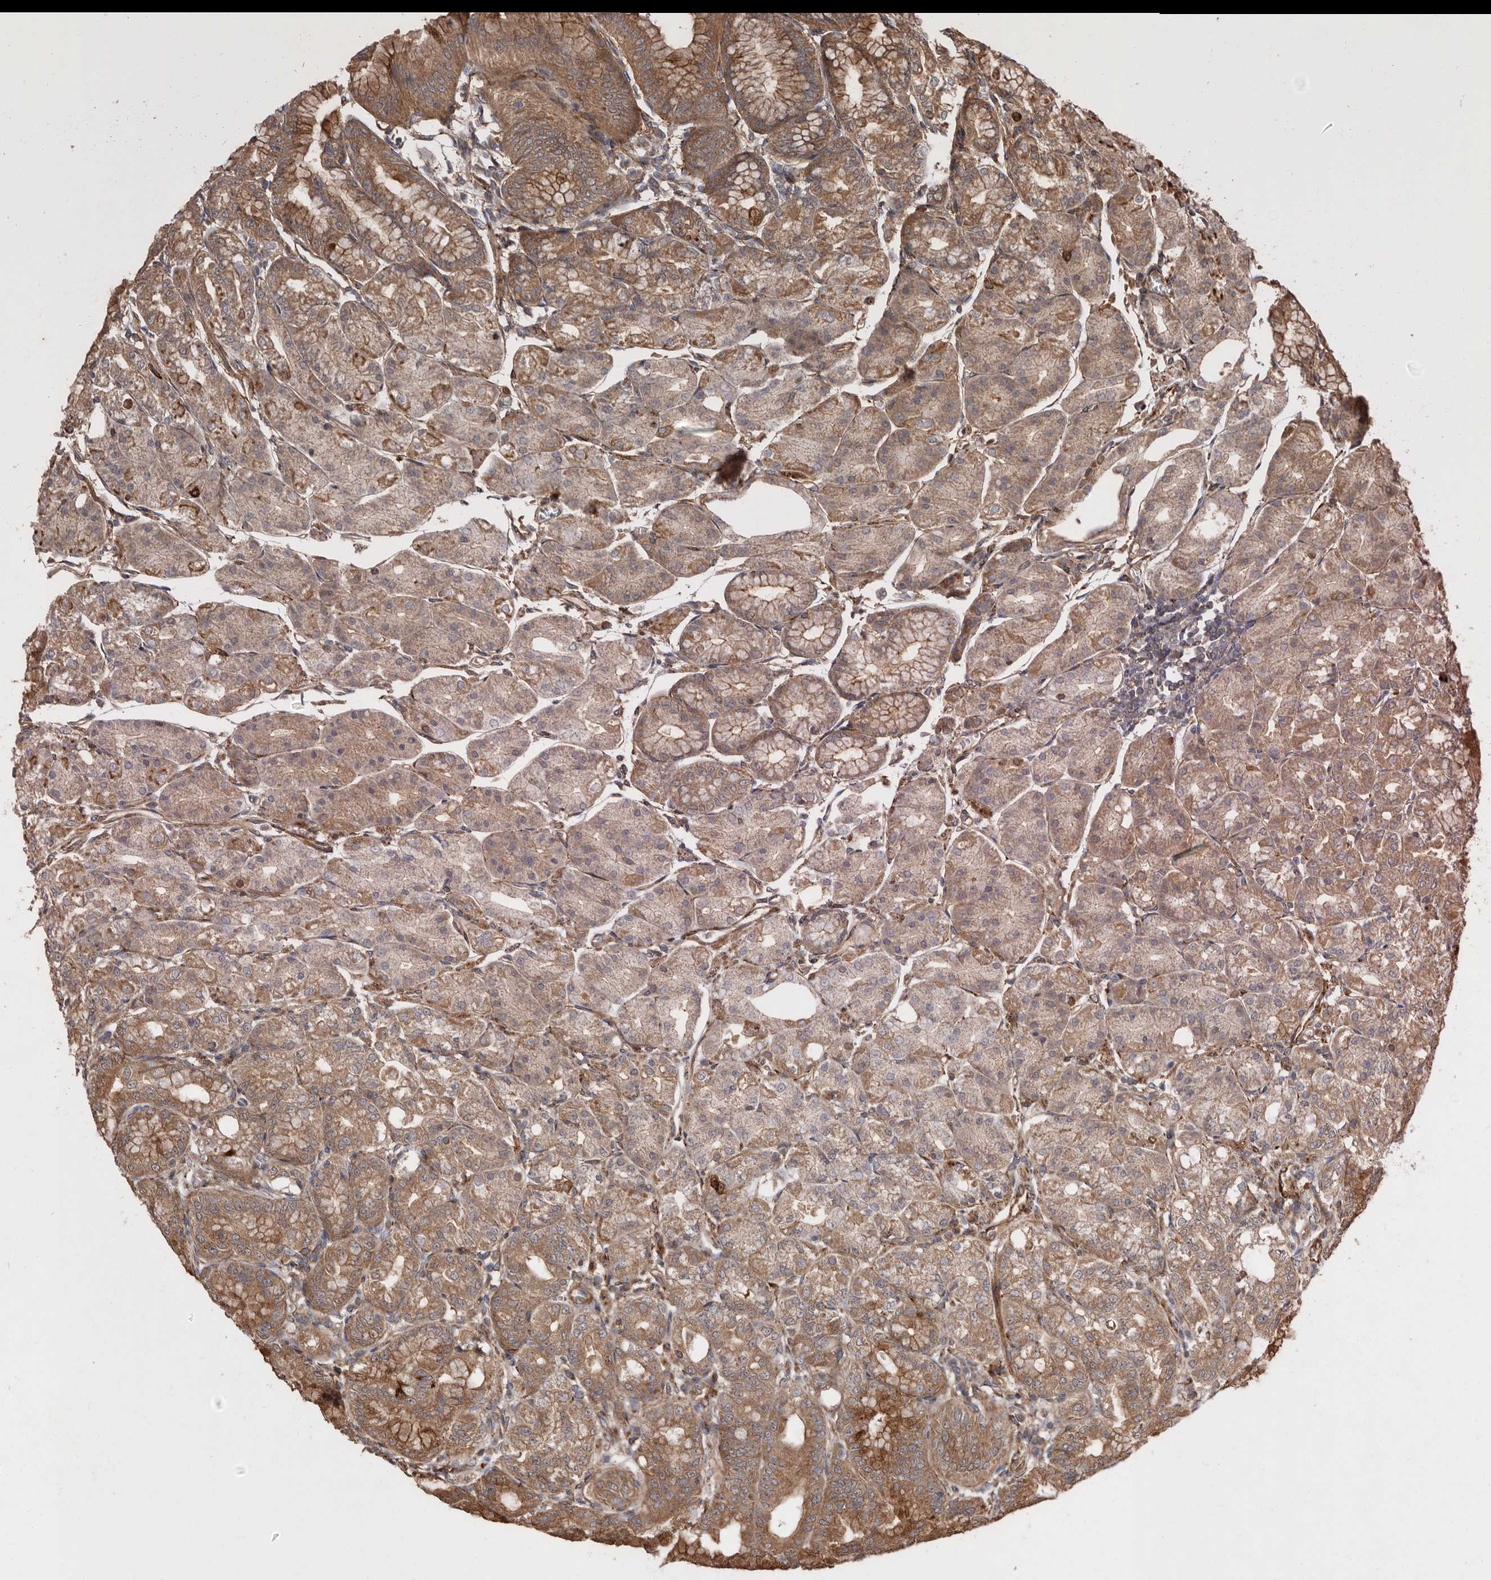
{"staining": {"intensity": "strong", "quantity": "25%-75%", "location": "cytoplasmic/membranous"}, "tissue": "stomach", "cell_type": "Glandular cells", "image_type": "normal", "snomed": [{"axis": "morphology", "description": "Normal tissue, NOS"}, {"axis": "topography", "description": "Stomach, lower"}], "caption": "Glandular cells show high levels of strong cytoplasmic/membranous expression in approximately 25%-75% of cells in benign stomach. Ihc stains the protein in brown and the nuclei are stained blue.", "gene": "FLAD1", "patient": {"sex": "male", "age": 71}}